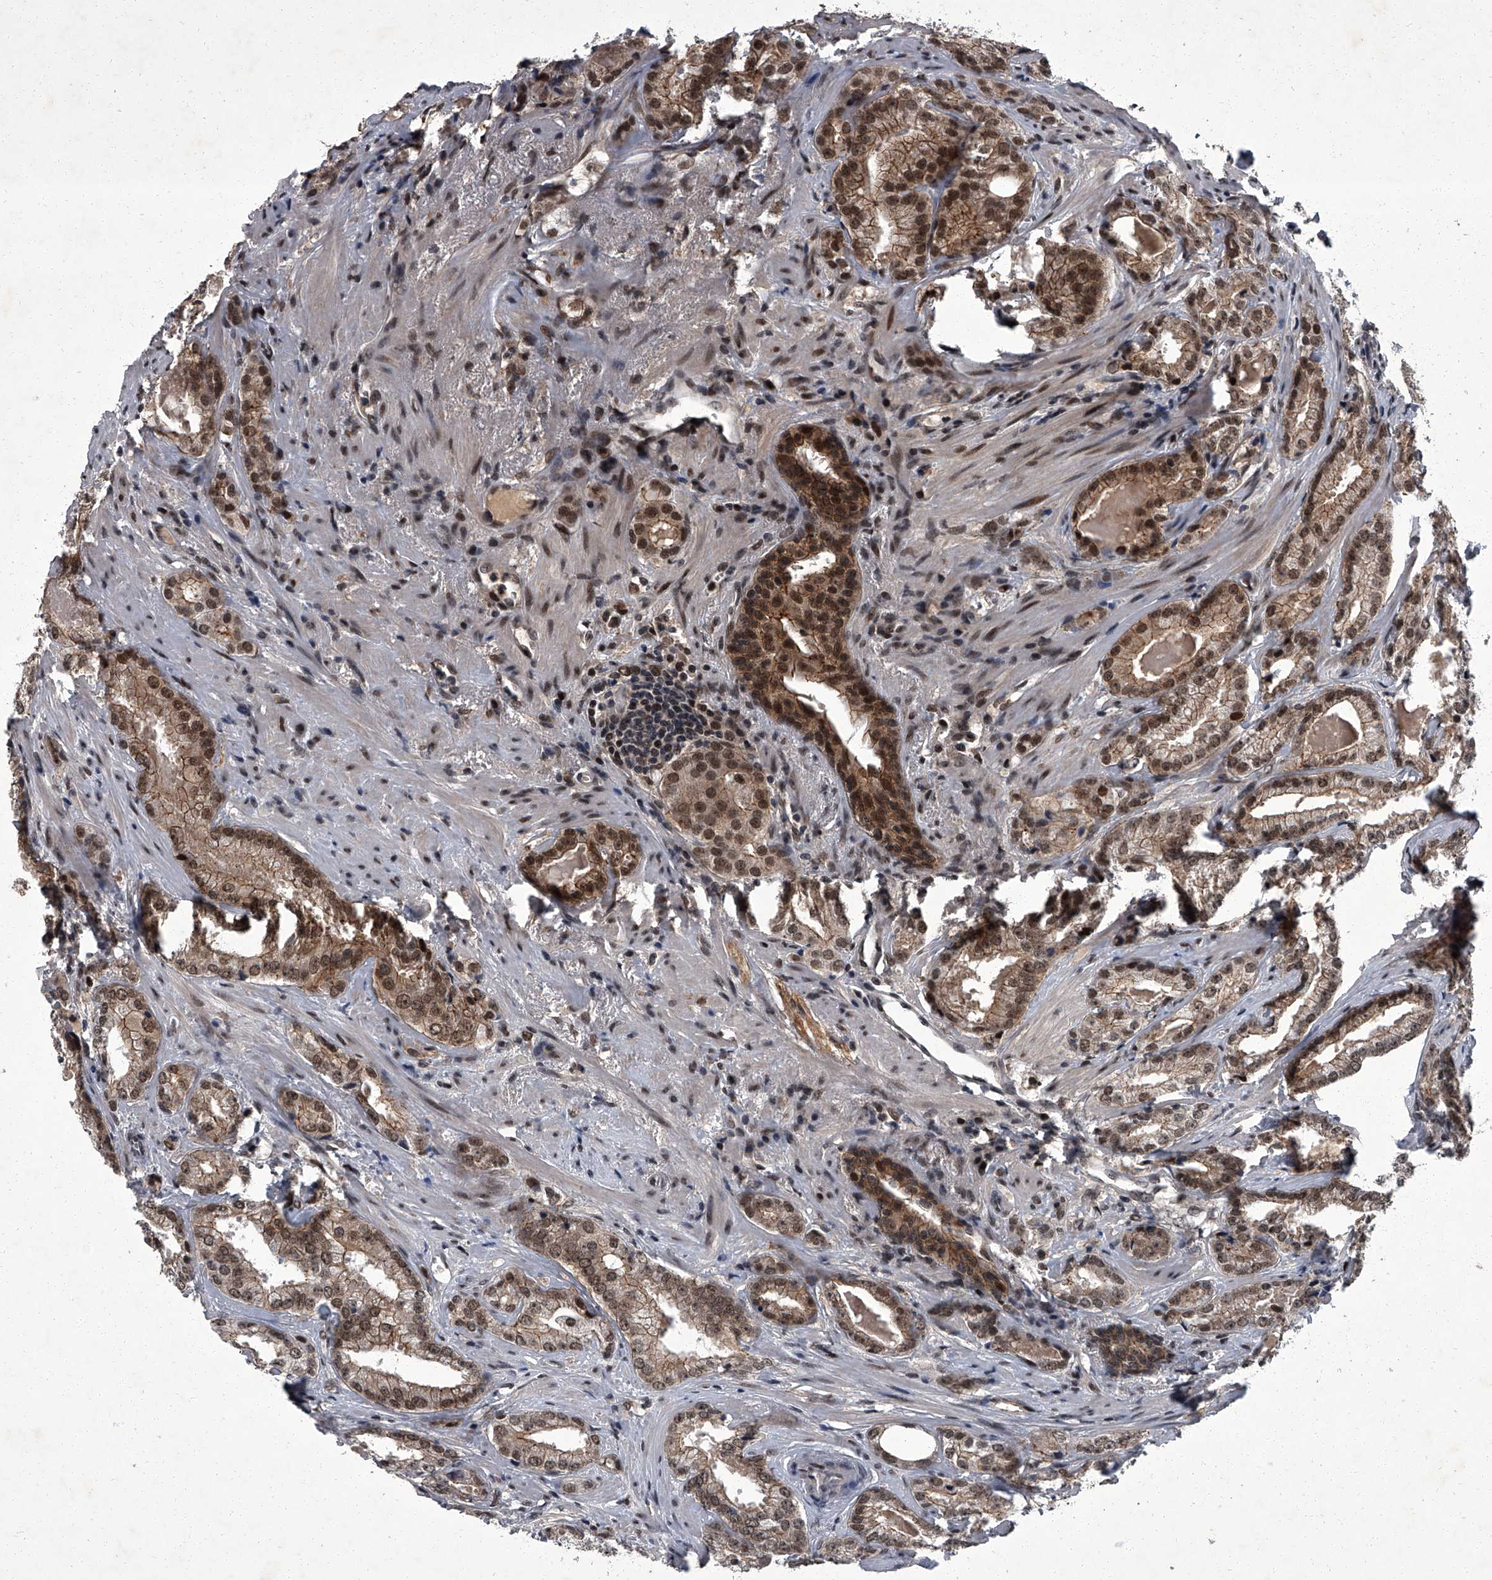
{"staining": {"intensity": "moderate", "quantity": ">75%", "location": "cytoplasmic/membranous,nuclear"}, "tissue": "prostate cancer", "cell_type": "Tumor cells", "image_type": "cancer", "snomed": [{"axis": "morphology", "description": "Normal morphology"}, {"axis": "morphology", "description": "Adenocarcinoma, Low grade"}, {"axis": "topography", "description": "Prostate"}], "caption": "The photomicrograph reveals staining of prostate adenocarcinoma (low-grade), revealing moderate cytoplasmic/membranous and nuclear protein expression (brown color) within tumor cells.", "gene": "ZNF518B", "patient": {"sex": "male", "age": 72}}